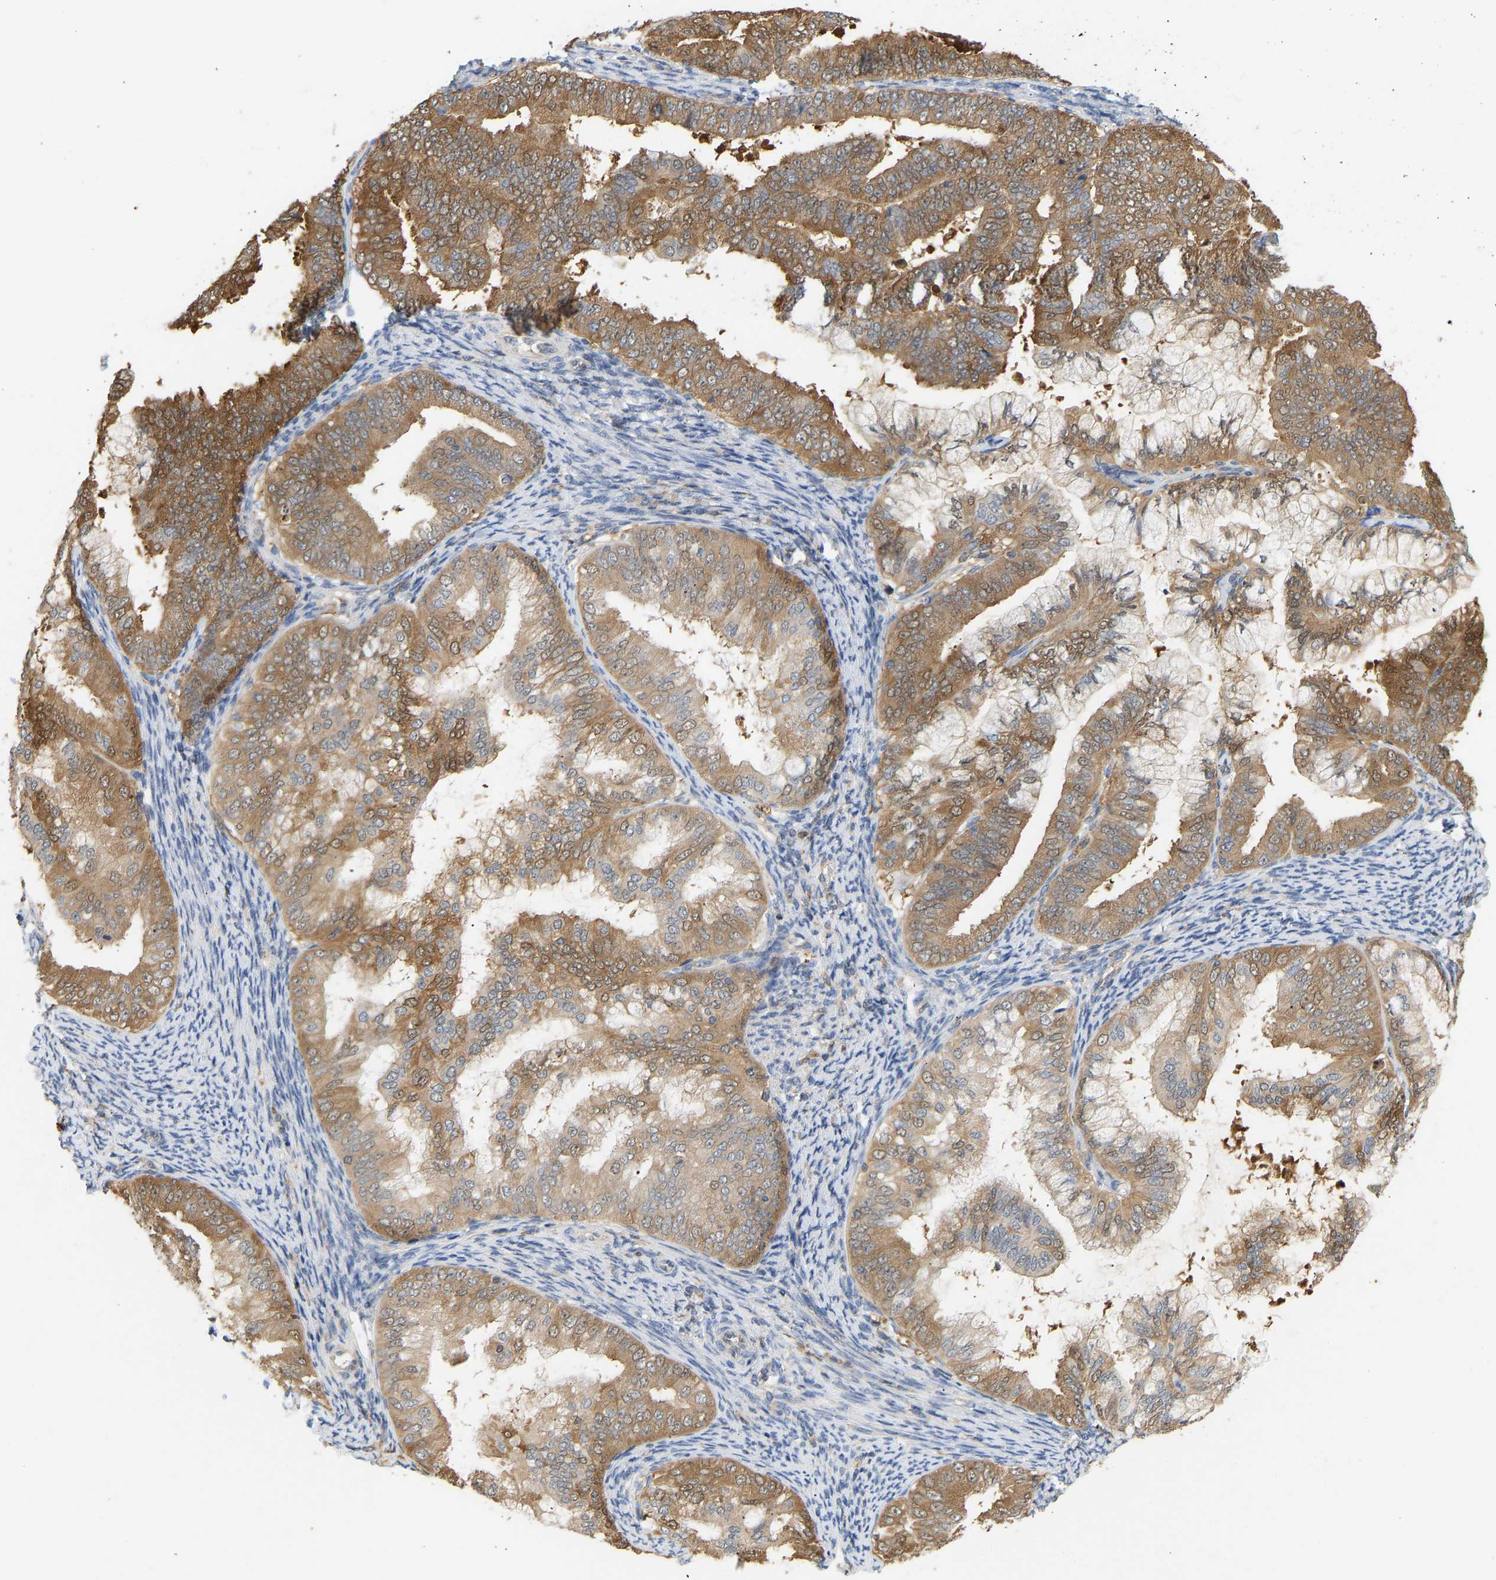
{"staining": {"intensity": "moderate", "quantity": ">75%", "location": "cytoplasmic/membranous"}, "tissue": "endometrial cancer", "cell_type": "Tumor cells", "image_type": "cancer", "snomed": [{"axis": "morphology", "description": "Adenocarcinoma, NOS"}, {"axis": "topography", "description": "Endometrium"}], "caption": "Tumor cells display medium levels of moderate cytoplasmic/membranous expression in approximately >75% of cells in human endometrial cancer (adenocarcinoma). Immunohistochemistry (ihc) stains the protein of interest in brown and the nuclei are stained blue.", "gene": "ENO1", "patient": {"sex": "female", "age": 63}}